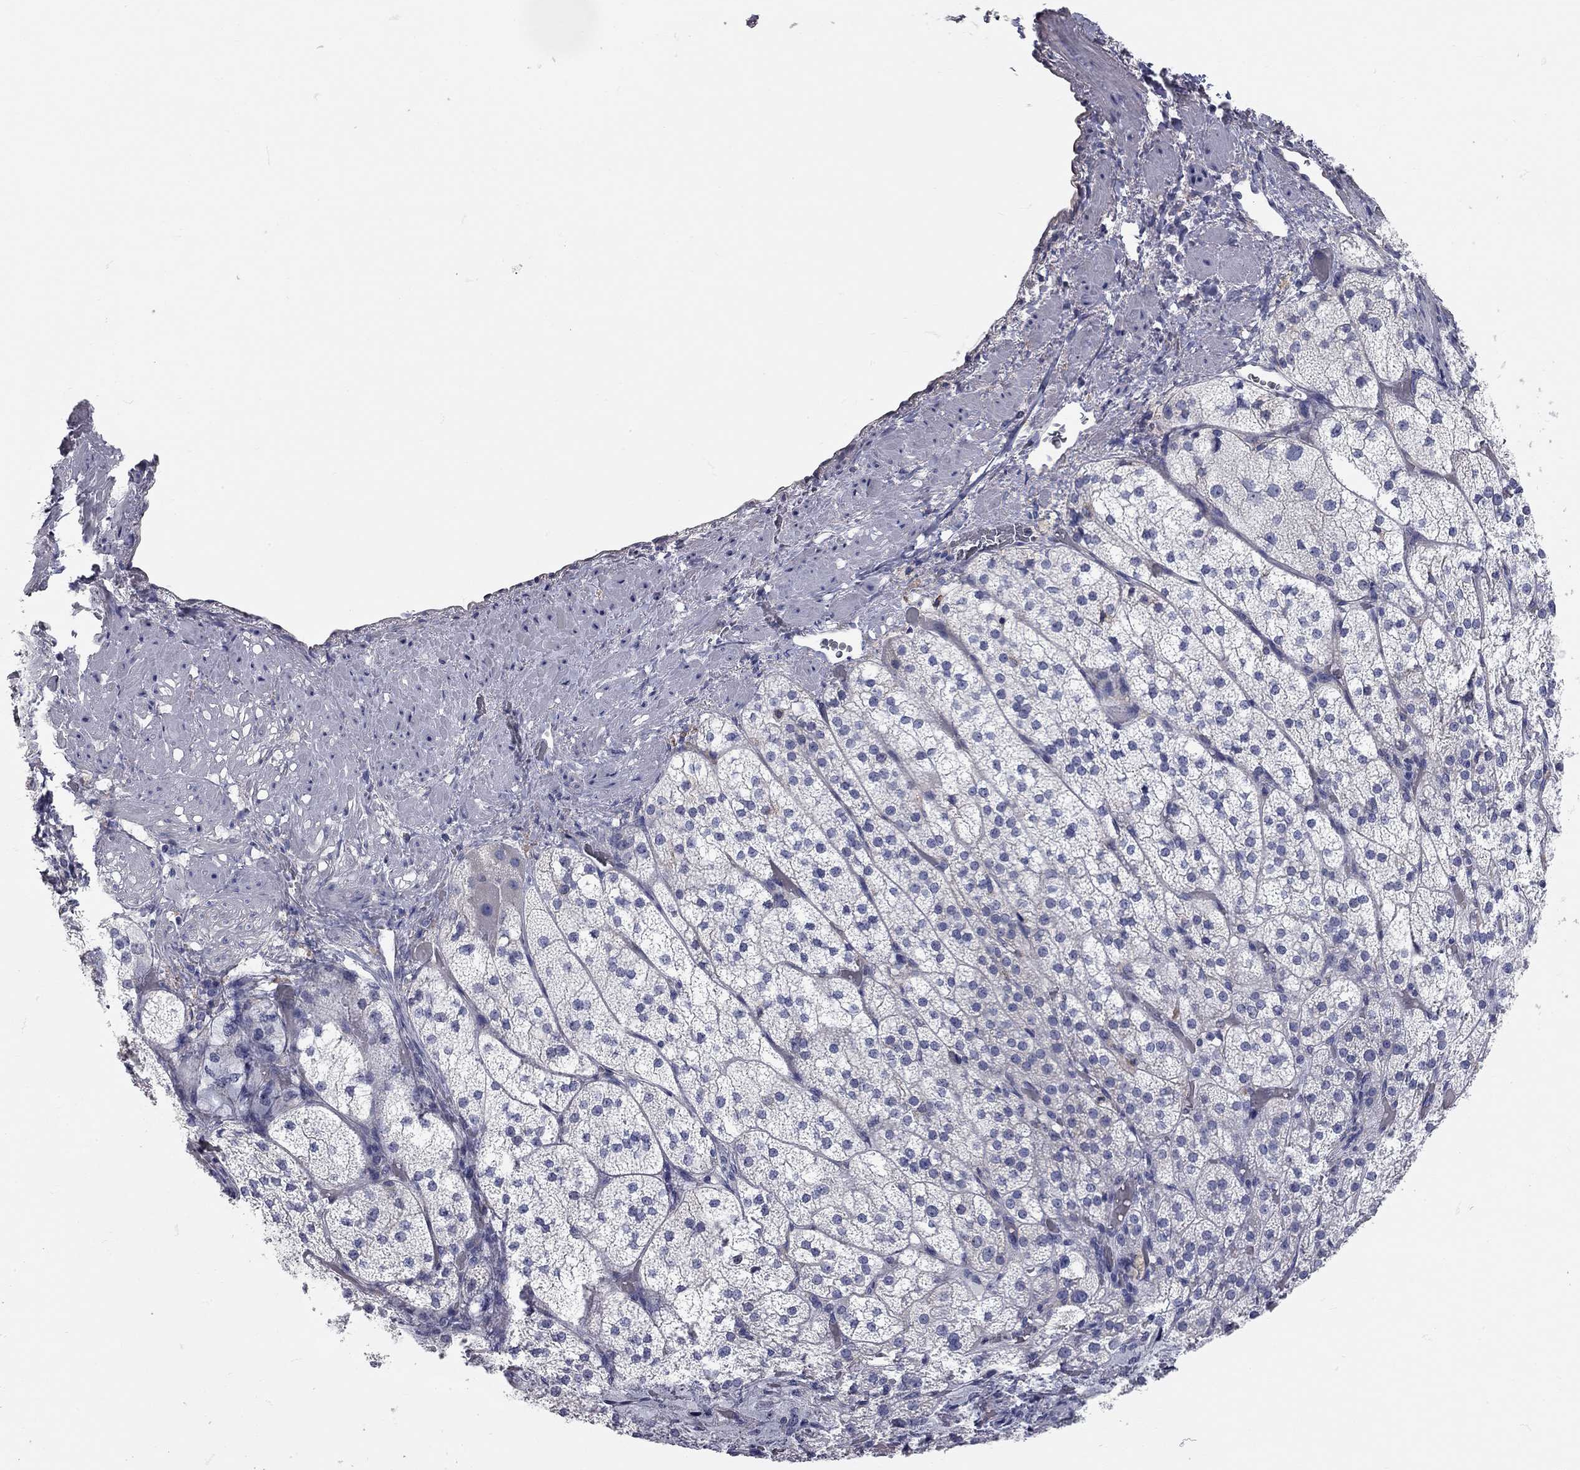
{"staining": {"intensity": "negative", "quantity": "none", "location": "none"}, "tissue": "adrenal gland", "cell_type": "Glandular cells", "image_type": "normal", "snomed": [{"axis": "morphology", "description": "Normal tissue, NOS"}, {"axis": "topography", "description": "Adrenal gland"}], "caption": "High power microscopy image of an immunohistochemistry image of normal adrenal gland, revealing no significant expression in glandular cells.", "gene": "XAGE2", "patient": {"sex": "female", "age": 60}}